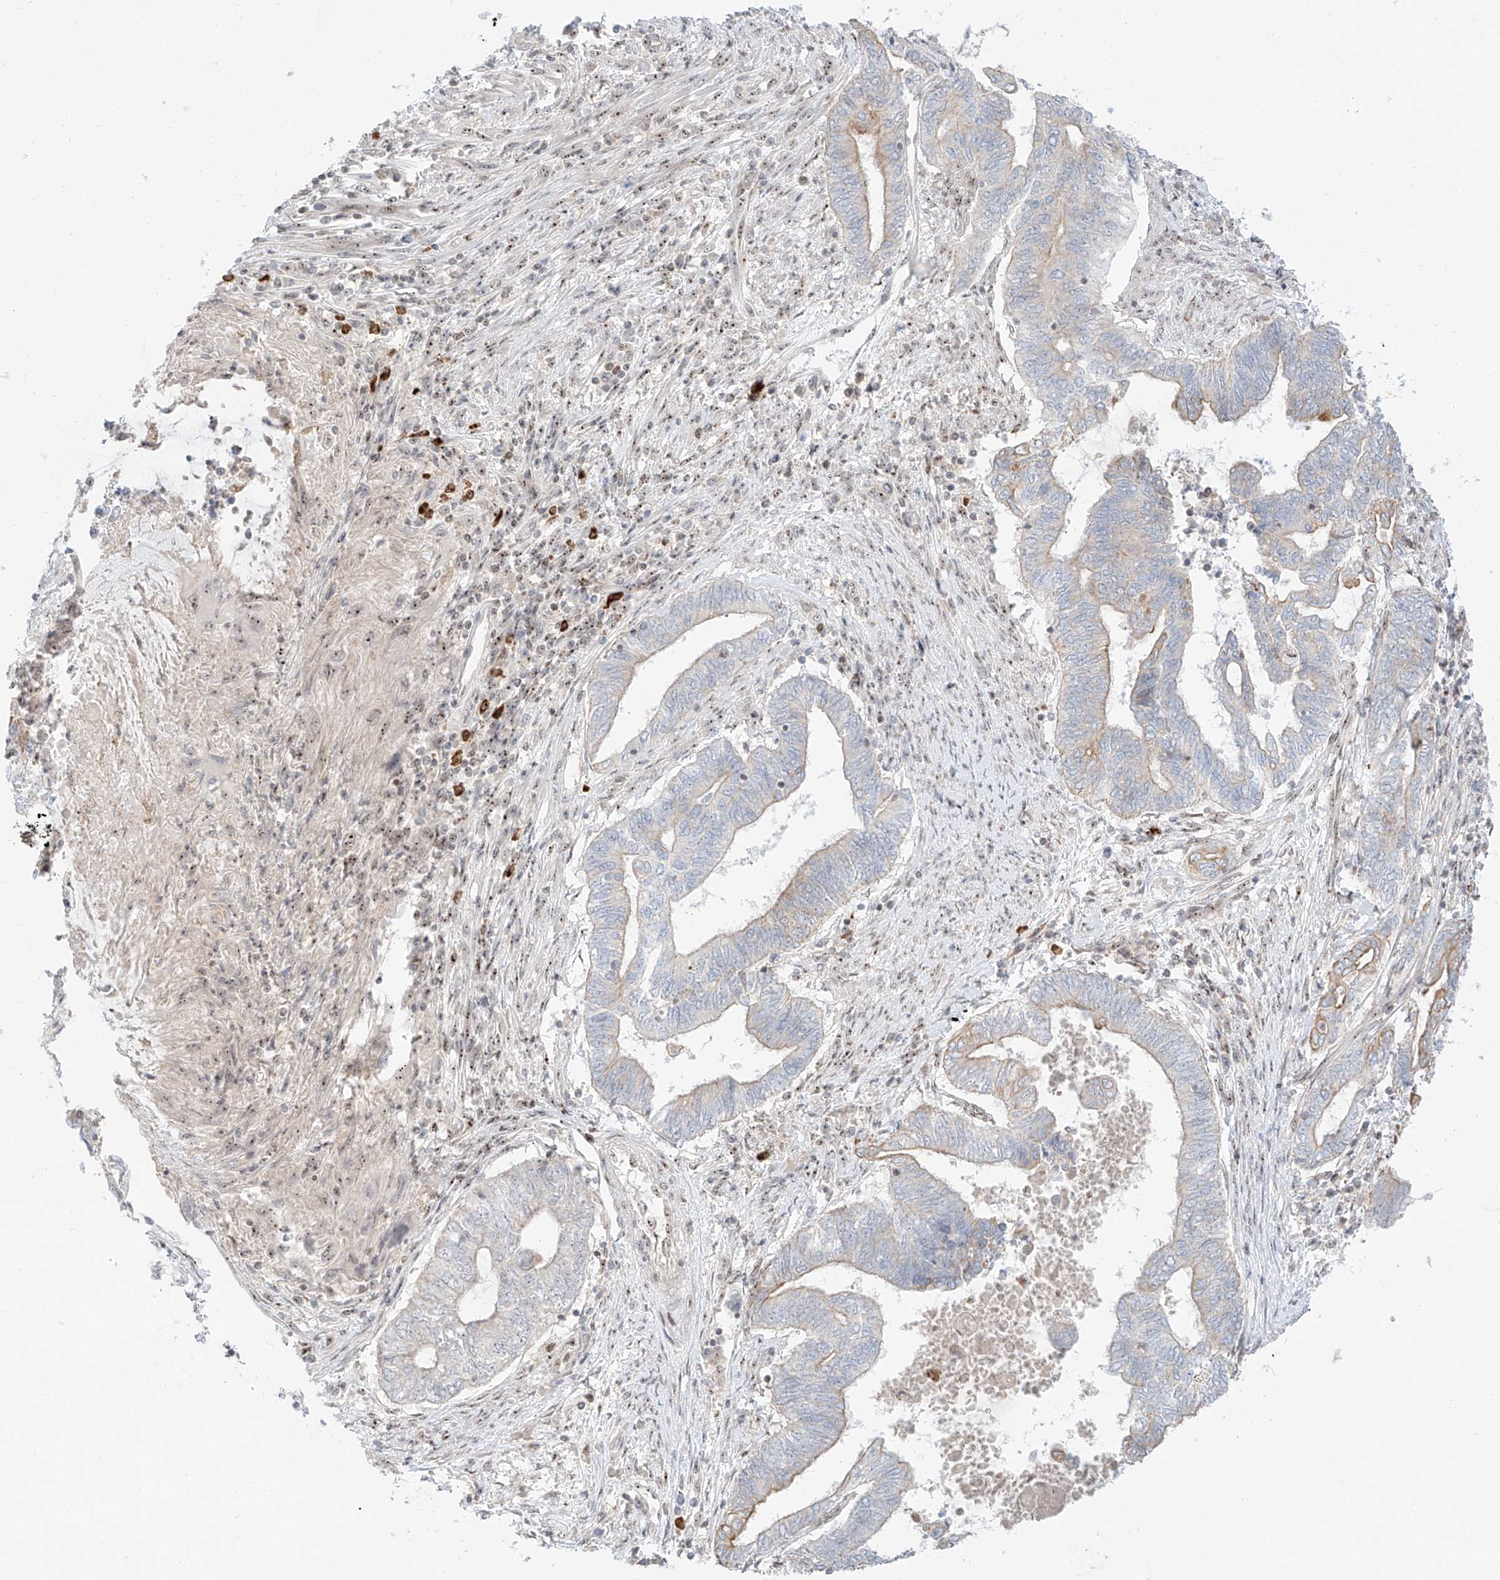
{"staining": {"intensity": "negative", "quantity": "none", "location": "none"}, "tissue": "endometrial cancer", "cell_type": "Tumor cells", "image_type": "cancer", "snomed": [{"axis": "morphology", "description": "Adenocarcinoma, NOS"}, {"axis": "topography", "description": "Uterus"}, {"axis": "topography", "description": "Endometrium"}], "caption": "Adenocarcinoma (endometrial) stained for a protein using IHC reveals no positivity tumor cells.", "gene": "ZNF512", "patient": {"sex": "female", "age": 70}}